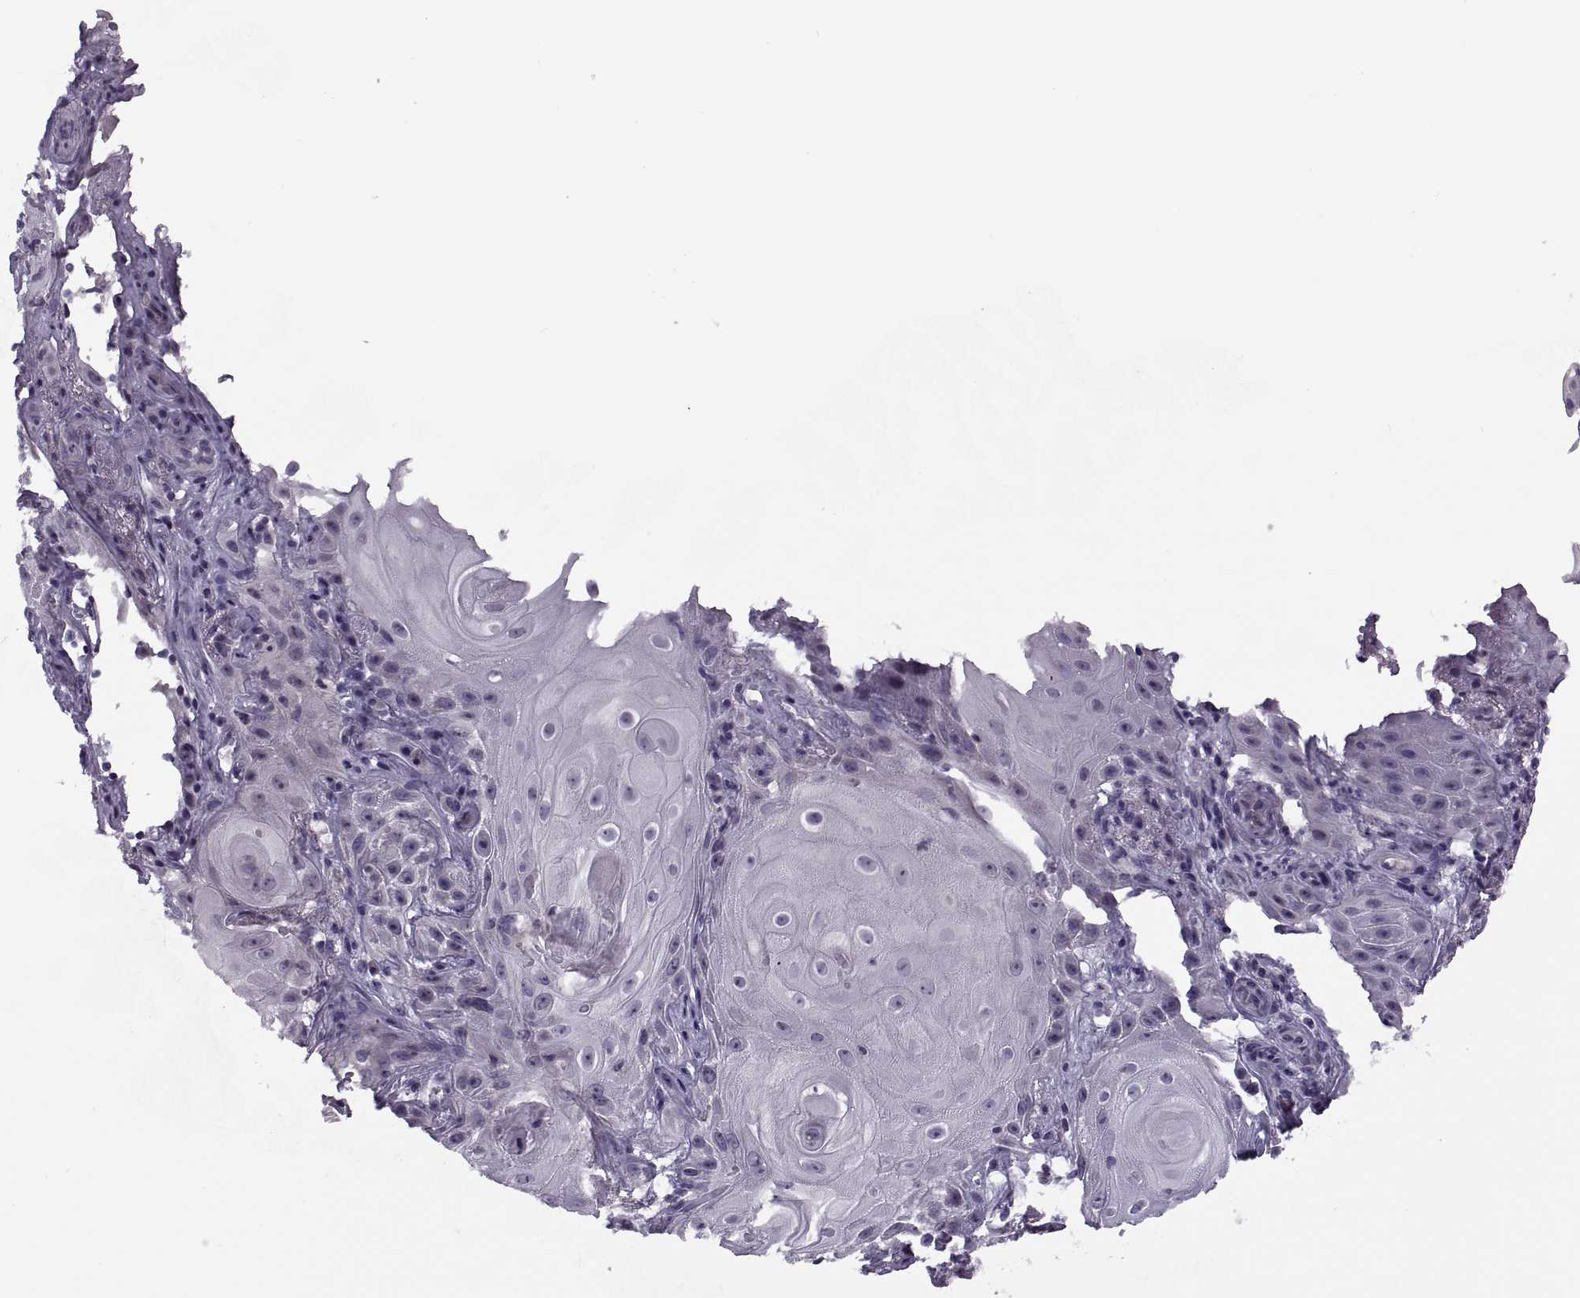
{"staining": {"intensity": "negative", "quantity": "none", "location": "none"}, "tissue": "skin cancer", "cell_type": "Tumor cells", "image_type": "cancer", "snomed": [{"axis": "morphology", "description": "Squamous cell carcinoma, NOS"}, {"axis": "topography", "description": "Skin"}], "caption": "DAB (3,3'-diaminobenzidine) immunohistochemical staining of skin squamous cell carcinoma displays no significant staining in tumor cells. The staining is performed using DAB brown chromogen with nuclei counter-stained in using hematoxylin.", "gene": "MAGEB1", "patient": {"sex": "male", "age": 62}}